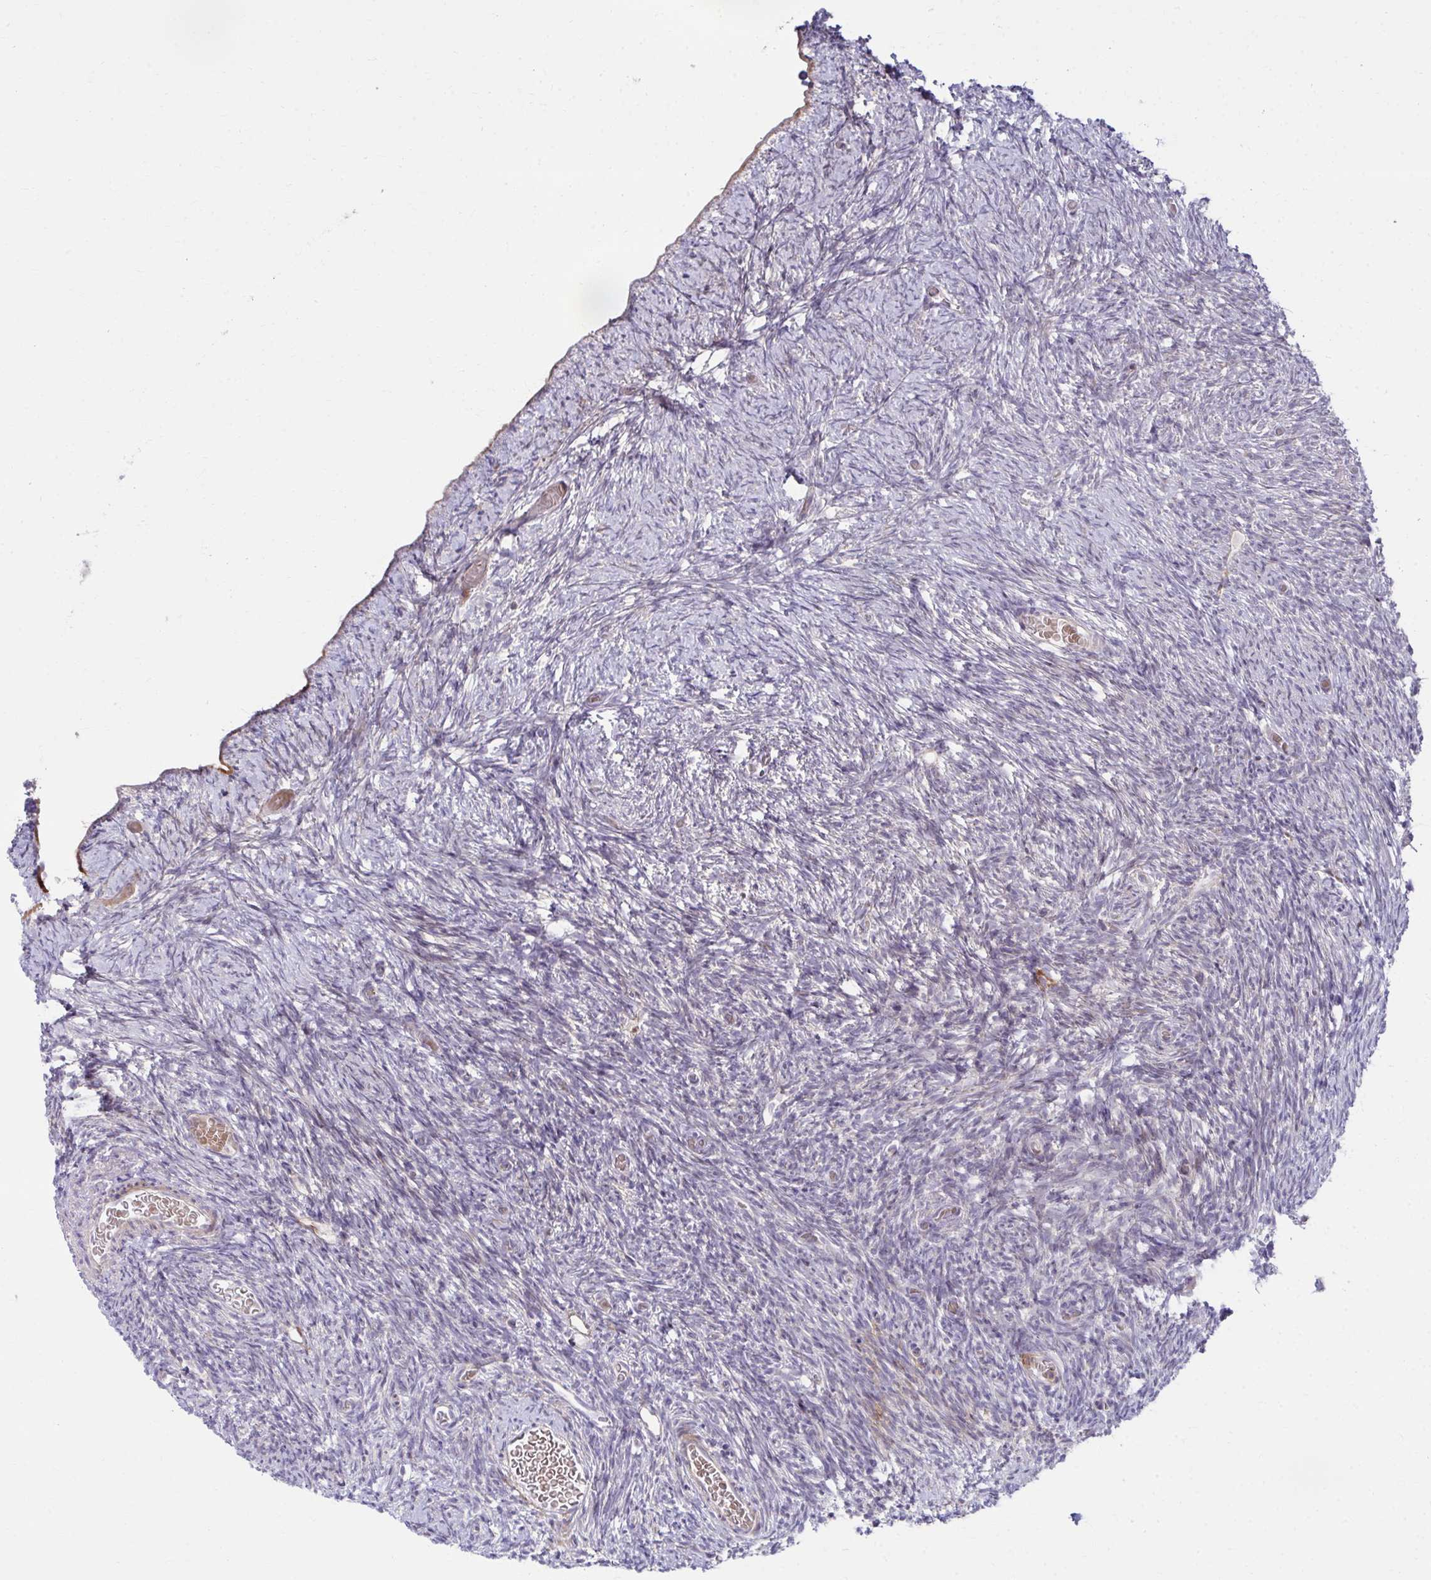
{"staining": {"intensity": "negative", "quantity": "none", "location": "none"}, "tissue": "ovary", "cell_type": "Ovarian stroma cells", "image_type": "normal", "snomed": [{"axis": "morphology", "description": "Normal tissue, NOS"}, {"axis": "topography", "description": "Ovary"}], "caption": "Immunohistochemical staining of unremarkable ovary reveals no significant staining in ovarian stroma cells. (DAB immunohistochemistry (IHC), high magnification).", "gene": "C16orf54", "patient": {"sex": "female", "age": 39}}